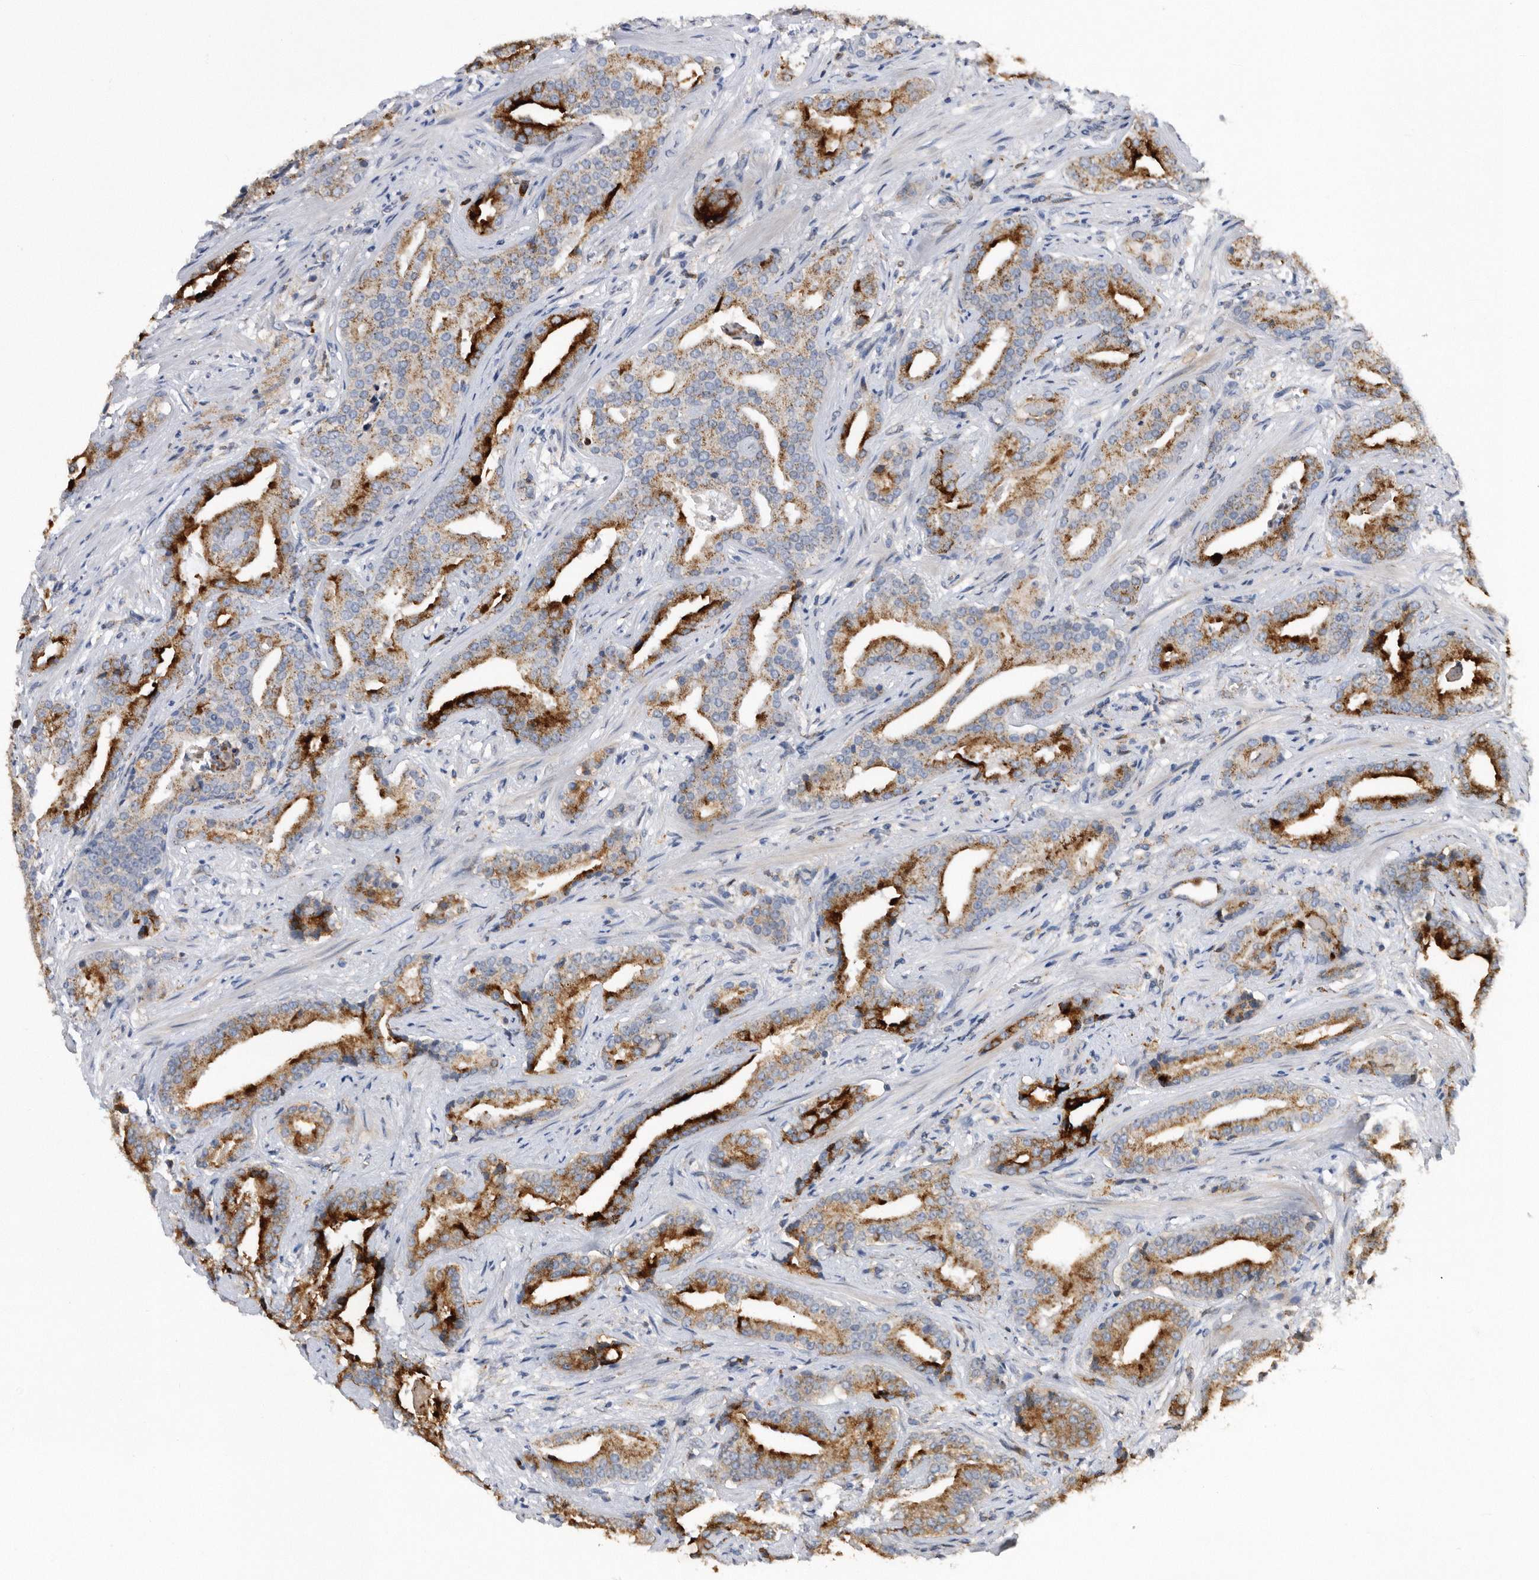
{"staining": {"intensity": "strong", "quantity": ">75%", "location": "cytoplasmic/membranous"}, "tissue": "prostate cancer", "cell_type": "Tumor cells", "image_type": "cancer", "snomed": [{"axis": "morphology", "description": "Adenocarcinoma, Low grade"}, {"axis": "topography", "description": "Prostate"}], "caption": "The photomicrograph shows staining of adenocarcinoma (low-grade) (prostate), revealing strong cytoplasmic/membranous protein positivity (brown color) within tumor cells. The staining was performed using DAB (3,3'-diaminobenzidine), with brown indicating positive protein expression. Nuclei are stained blue with hematoxylin.", "gene": "CRISPLD2", "patient": {"sex": "male", "age": 67}}